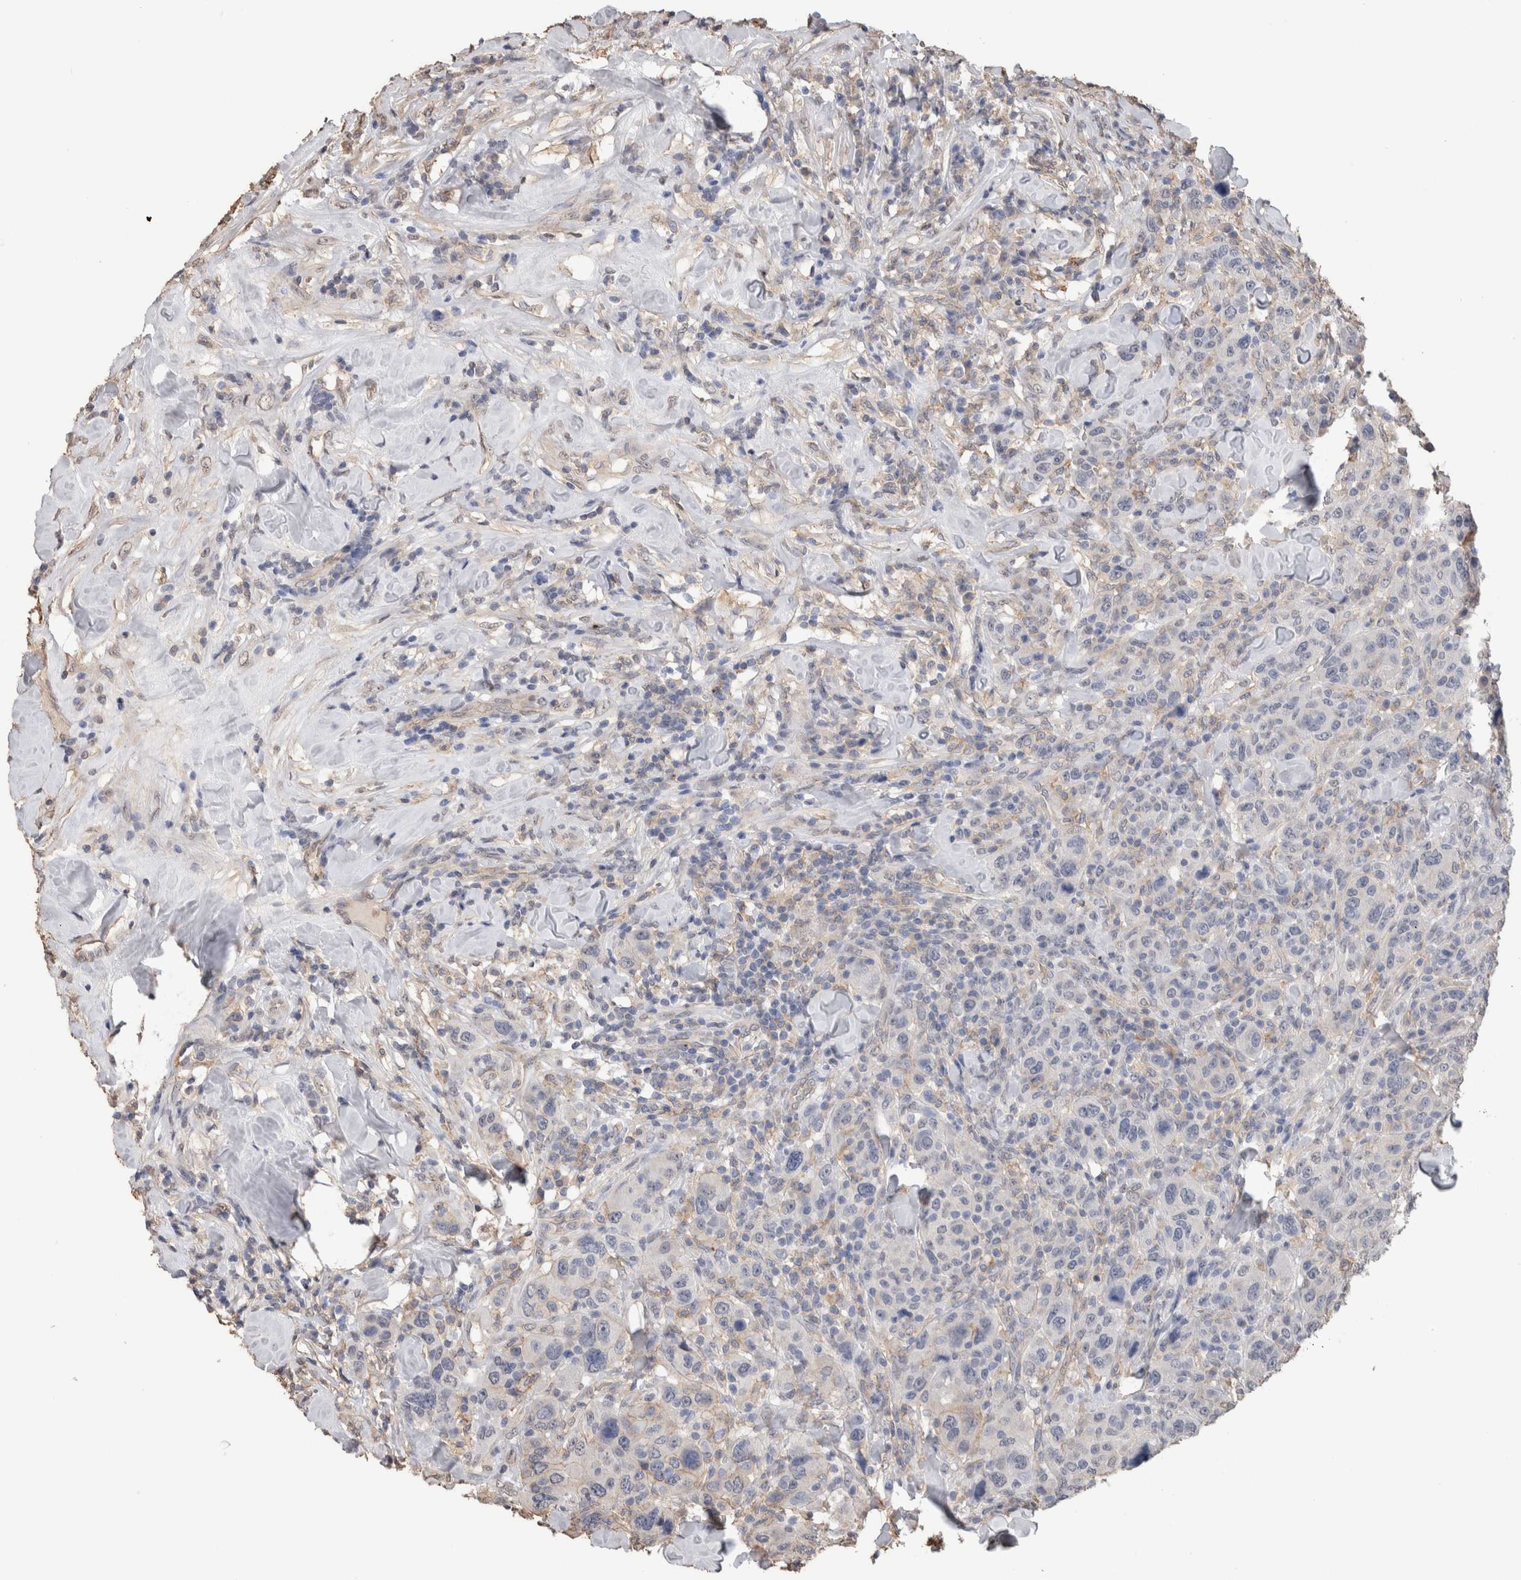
{"staining": {"intensity": "negative", "quantity": "none", "location": "none"}, "tissue": "breast cancer", "cell_type": "Tumor cells", "image_type": "cancer", "snomed": [{"axis": "morphology", "description": "Duct carcinoma"}, {"axis": "topography", "description": "Breast"}], "caption": "Immunohistochemical staining of human breast cancer (infiltrating ductal carcinoma) demonstrates no significant staining in tumor cells.", "gene": "S100A10", "patient": {"sex": "female", "age": 37}}